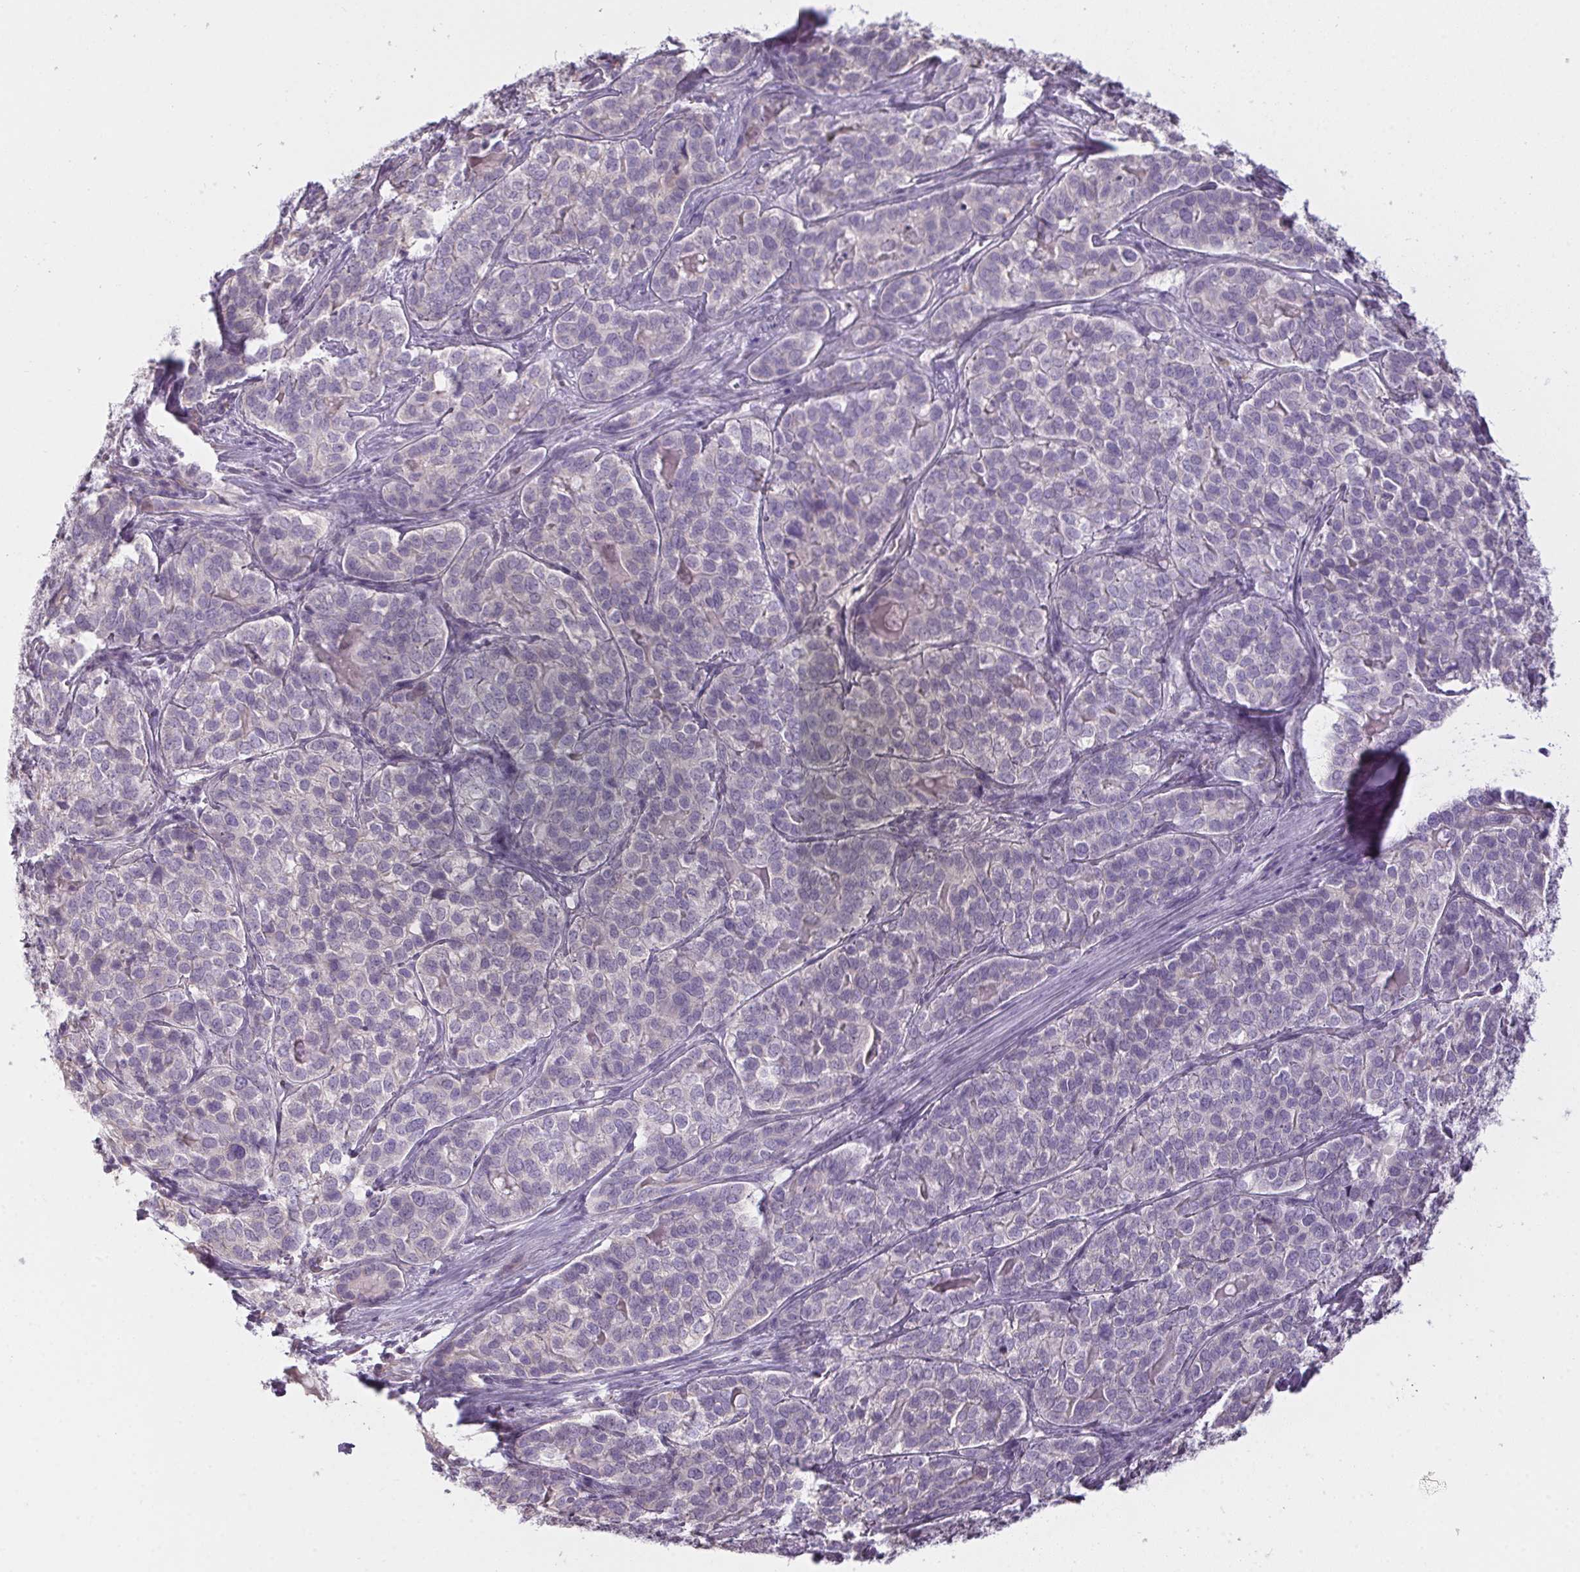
{"staining": {"intensity": "negative", "quantity": "none", "location": "none"}, "tissue": "liver cancer", "cell_type": "Tumor cells", "image_type": "cancer", "snomed": [{"axis": "morphology", "description": "Cholangiocarcinoma"}, {"axis": "topography", "description": "Liver"}], "caption": "Image shows no significant protein expression in tumor cells of liver cancer. (IHC, brightfield microscopy, high magnification).", "gene": "CTCFL", "patient": {"sex": "male", "age": 56}}